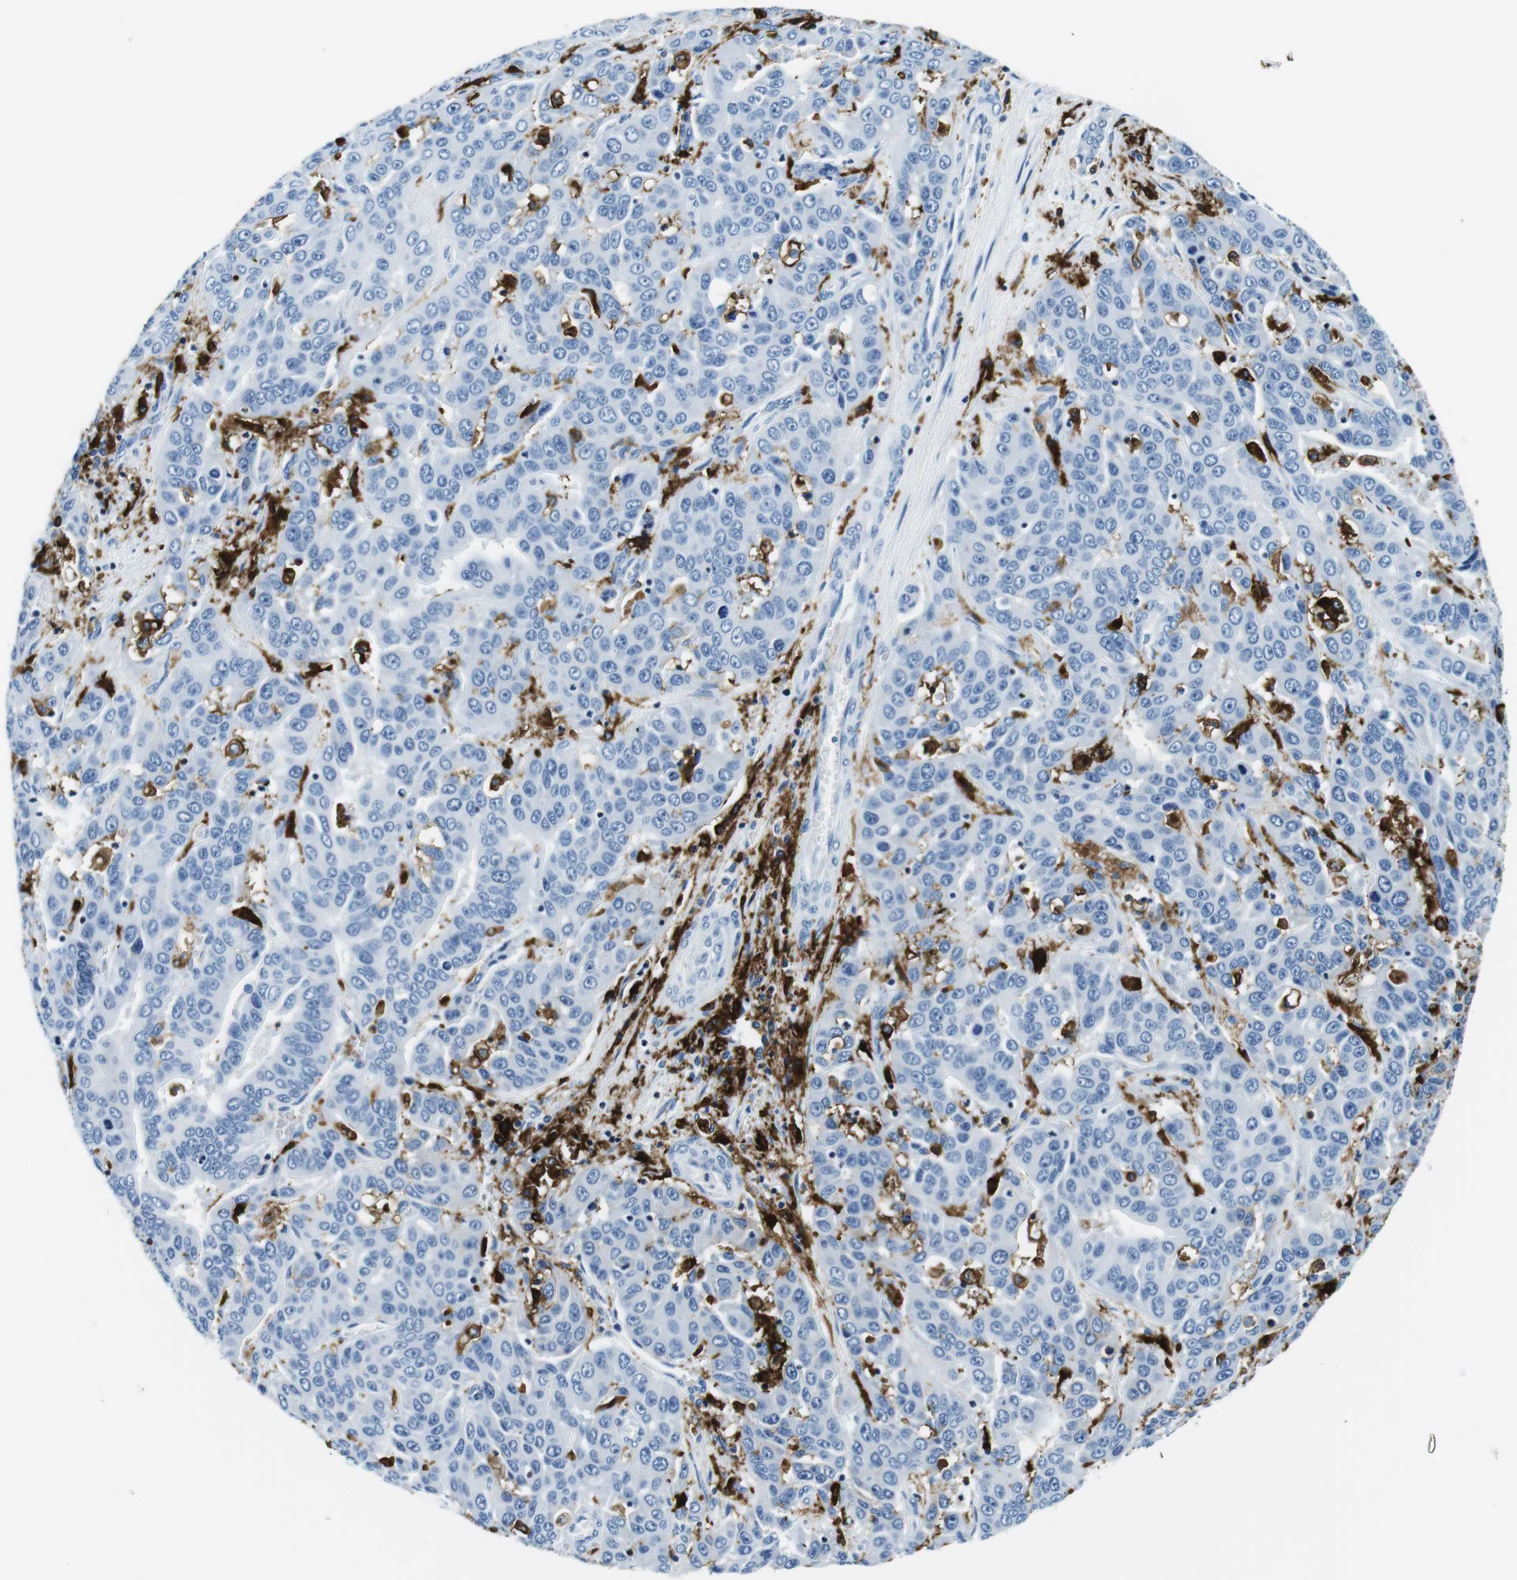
{"staining": {"intensity": "negative", "quantity": "none", "location": "none"}, "tissue": "liver cancer", "cell_type": "Tumor cells", "image_type": "cancer", "snomed": [{"axis": "morphology", "description": "Cholangiocarcinoma"}, {"axis": "topography", "description": "Liver"}], "caption": "Micrograph shows no significant protein expression in tumor cells of cholangiocarcinoma (liver).", "gene": "HLA-DRB1", "patient": {"sex": "female", "age": 52}}